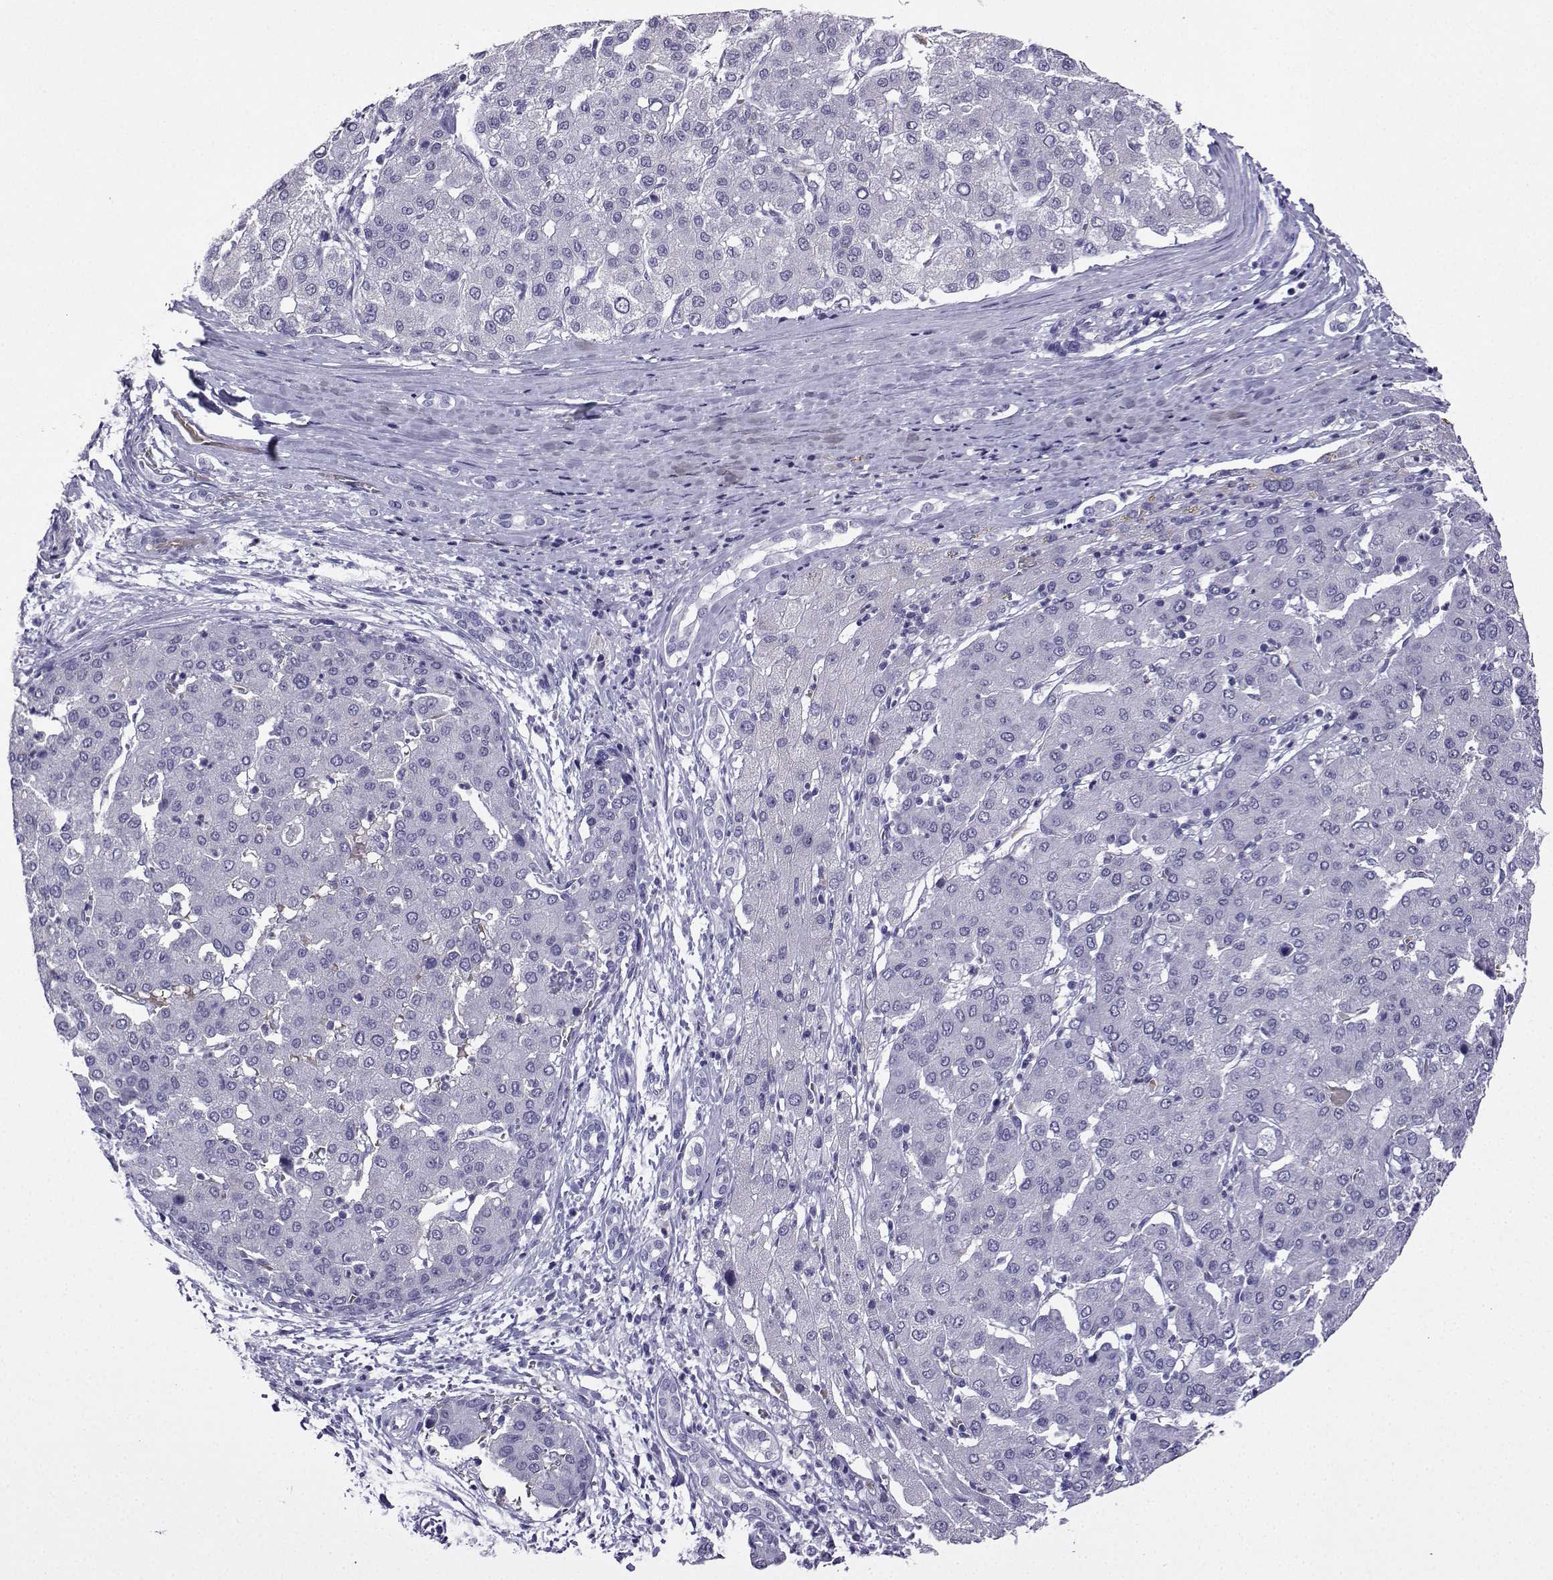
{"staining": {"intensity": "negative", "quantity": "none", "location": "none"}, "tissue": "liver cancer", "cell_type": "Tumor cells", "image_type": "cancer", "snomed": [{"axis": "morphology", "description": "Carcinoma, Hepatocellular, NOS"}, {"axis": "topography", "description": "Liver"}], "caption": "Tumor cells show no significant protein positivity in liver cancer (hepatocellular carcinoma). (DAB (3,3'-diaminobenzidine) immunohistochemistry, high magnification).", "gene": "LRFN2", "patient": {"sex": "male", "age": 65}}